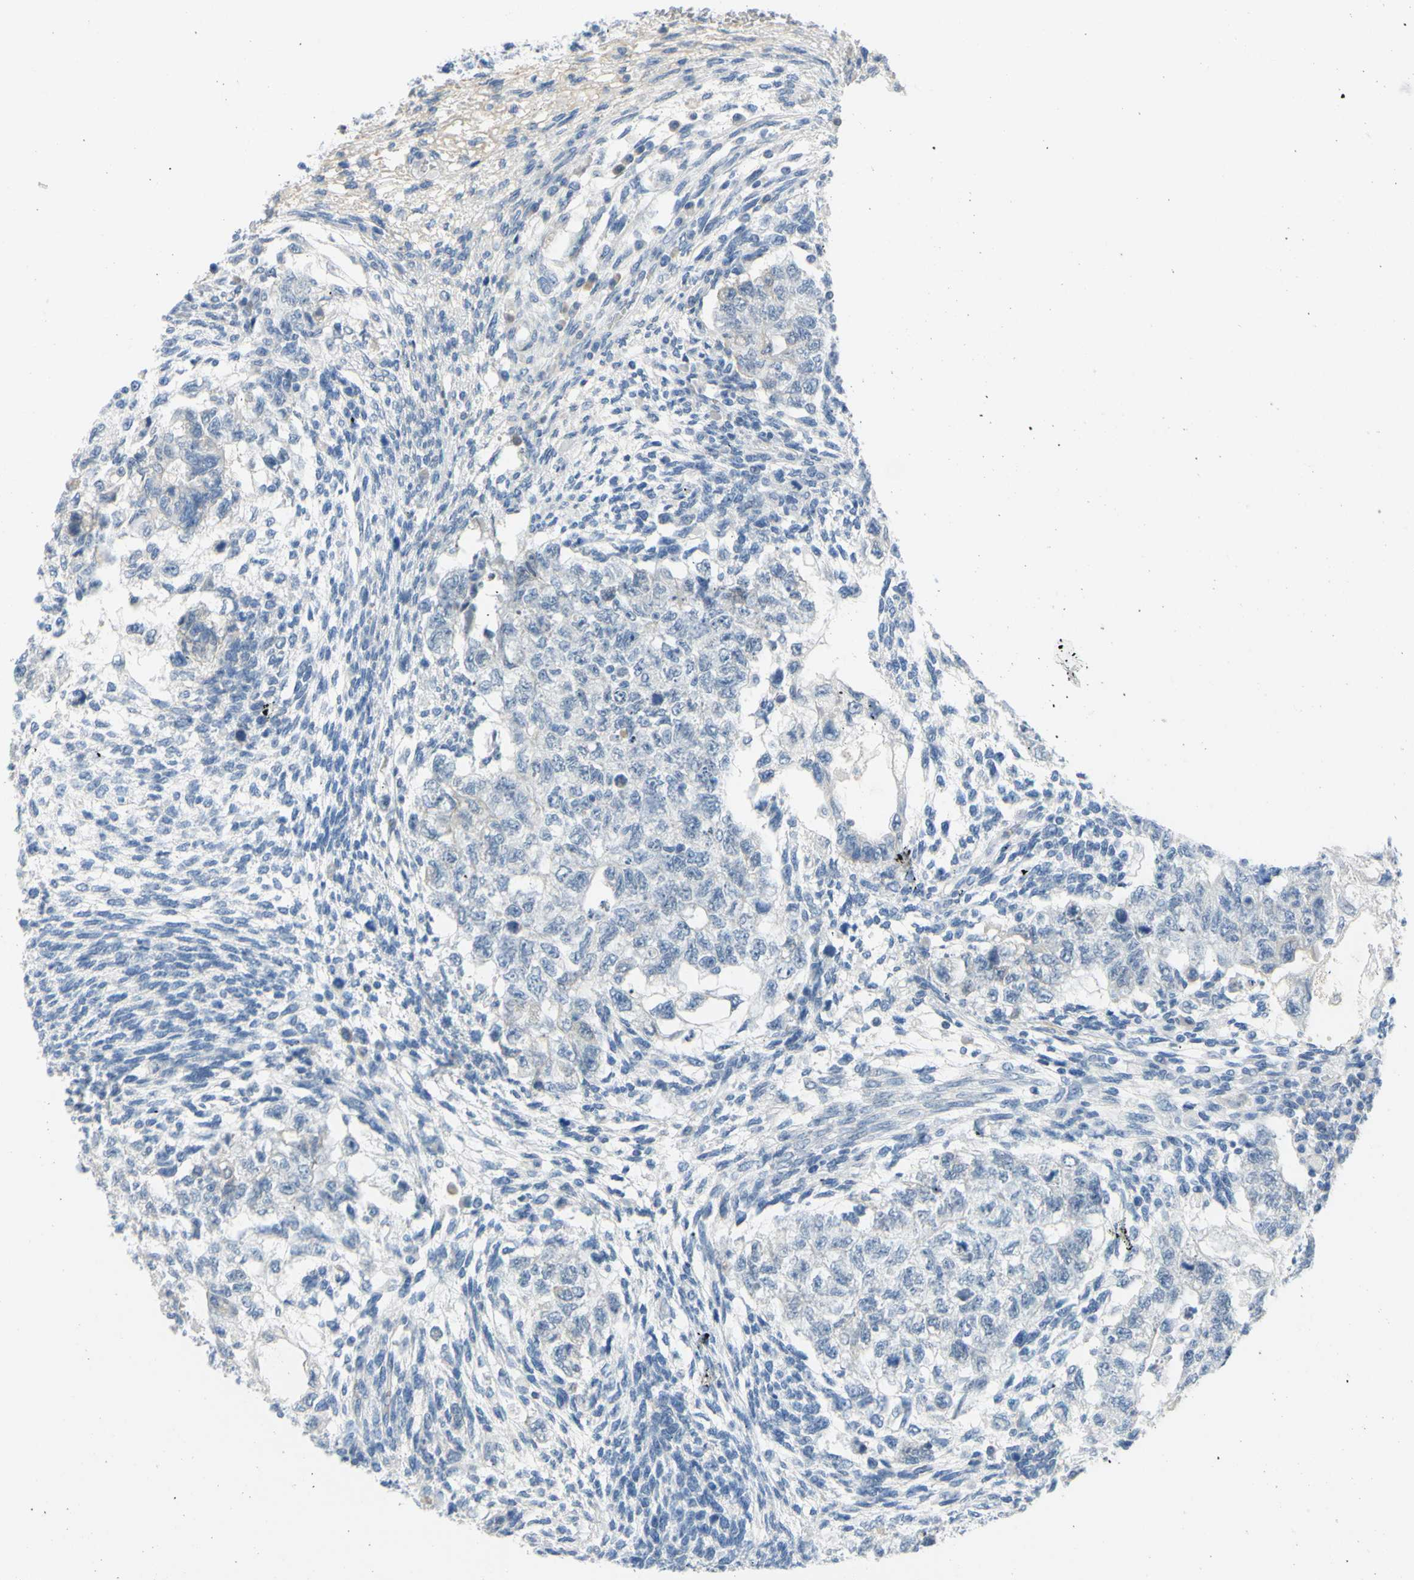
{"staining": {"intensity": "negative", "quantity": "none", "location": "none"}, "tissue": "testis cancer", "cell_type": "Tumor cells", "image_type": "cancer", "snomed": [{"axis": "morphology", "description": "Normal tissue, NOS"}, {"axis": "morphology", "description": "Carcinoma, Embryonal, NOS"}, {"axis": "topography", "description": "Testis"}], "caption": "Tumor cells are negative for protein expression in human testis embryonal carcinoma.", "gene": "DCT", "patient": {"sex": "male", "age": 36}}